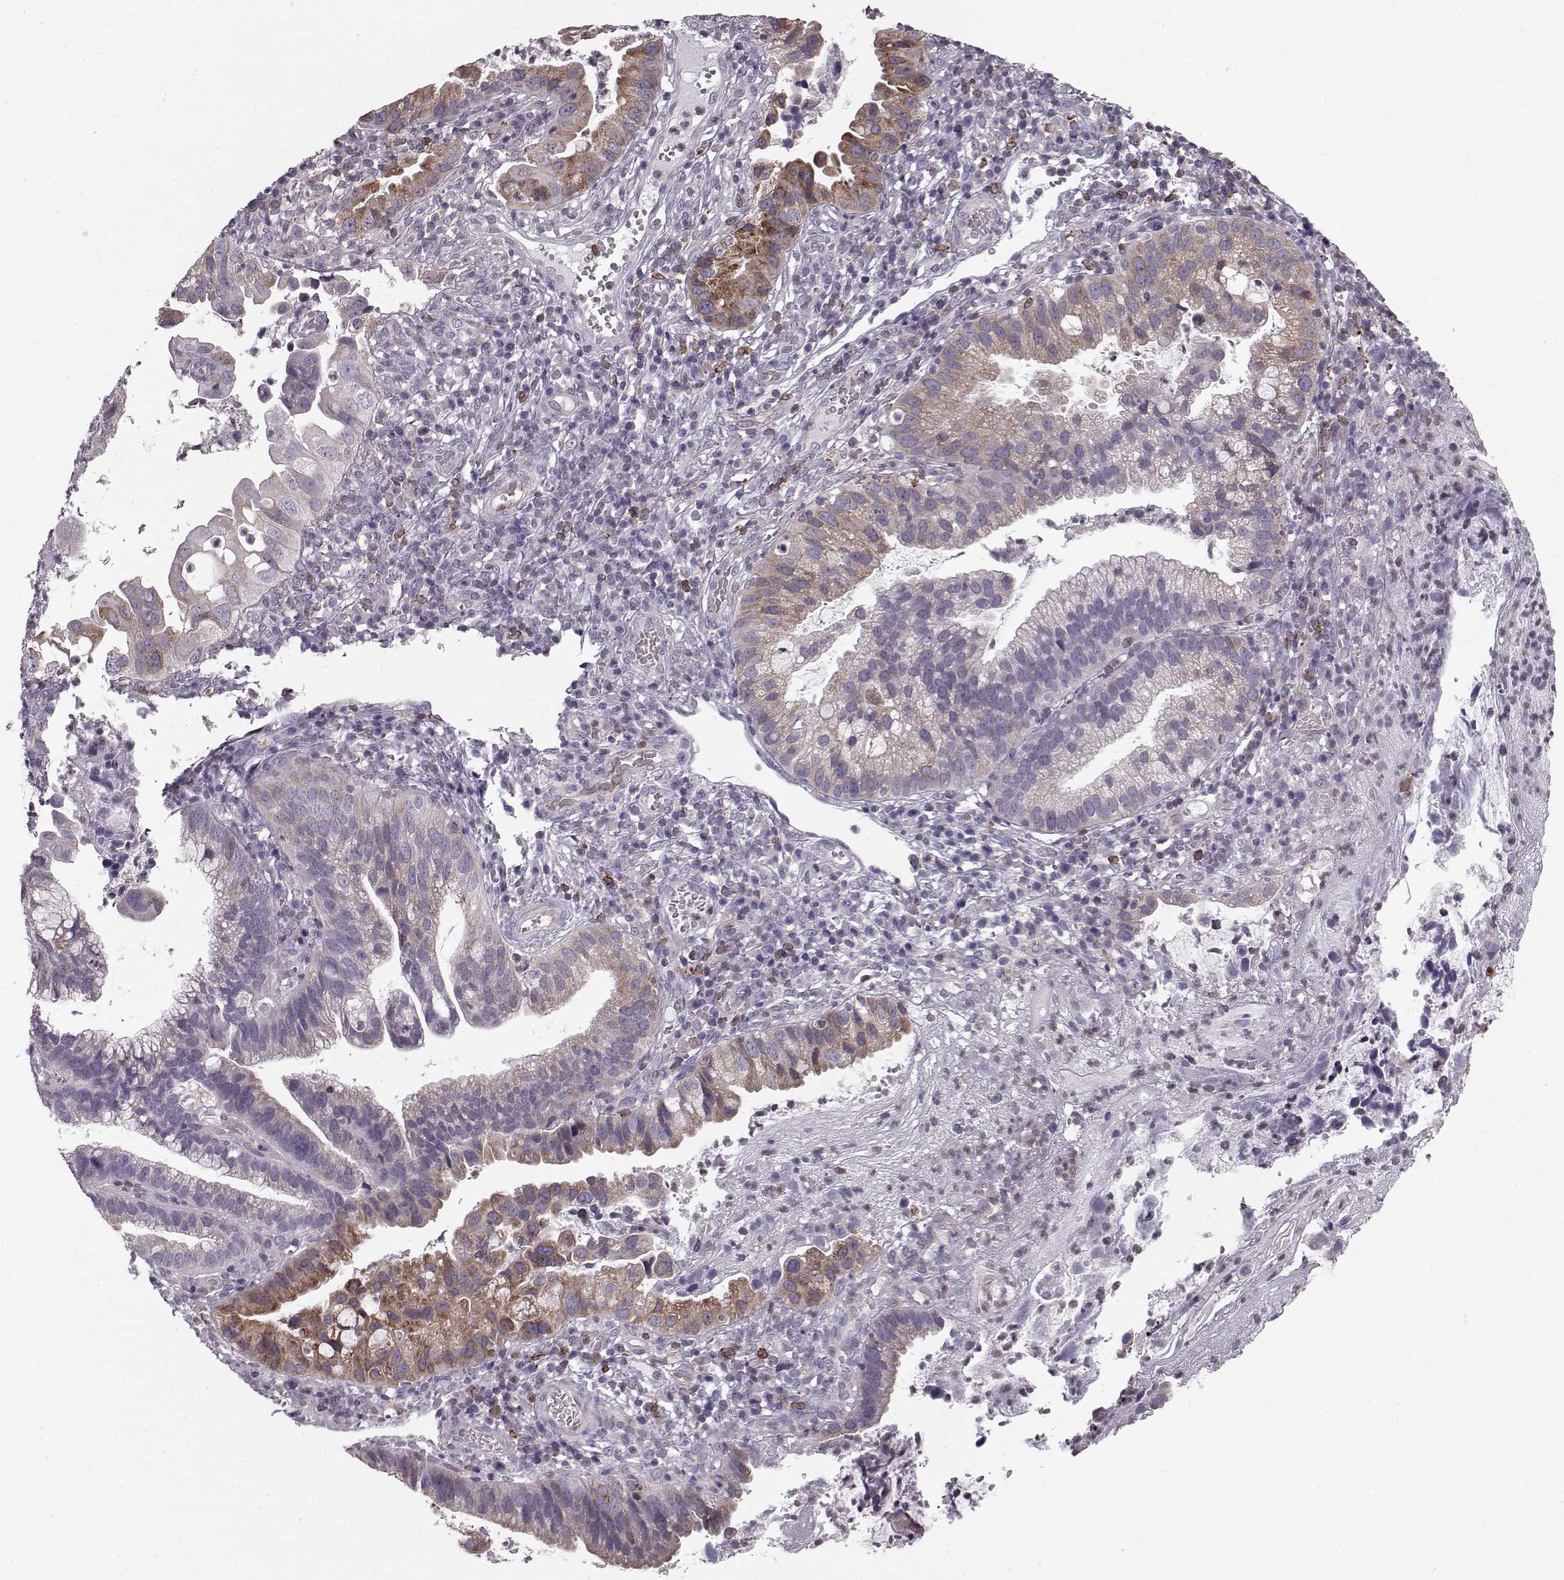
{"staining": {"intensity": "moderate", "quantity": "<25%", "location": "cytoplasmic/membranous"}, "tissue": "cervical cancer", "cell_type": "Tumor cells", "image_type": "cancer", "snomed": [{"axis": "morphology", "description": "Adenocarcinoma, NOS"}, {"axis": "topography", "description": "Cervix"}], "caption": "Human cervical cancer stained with a protein marker displays moderate staining in tumor cells.", "gene": "ELOVL5", "patient": {"sex": "female", "age": 34}}